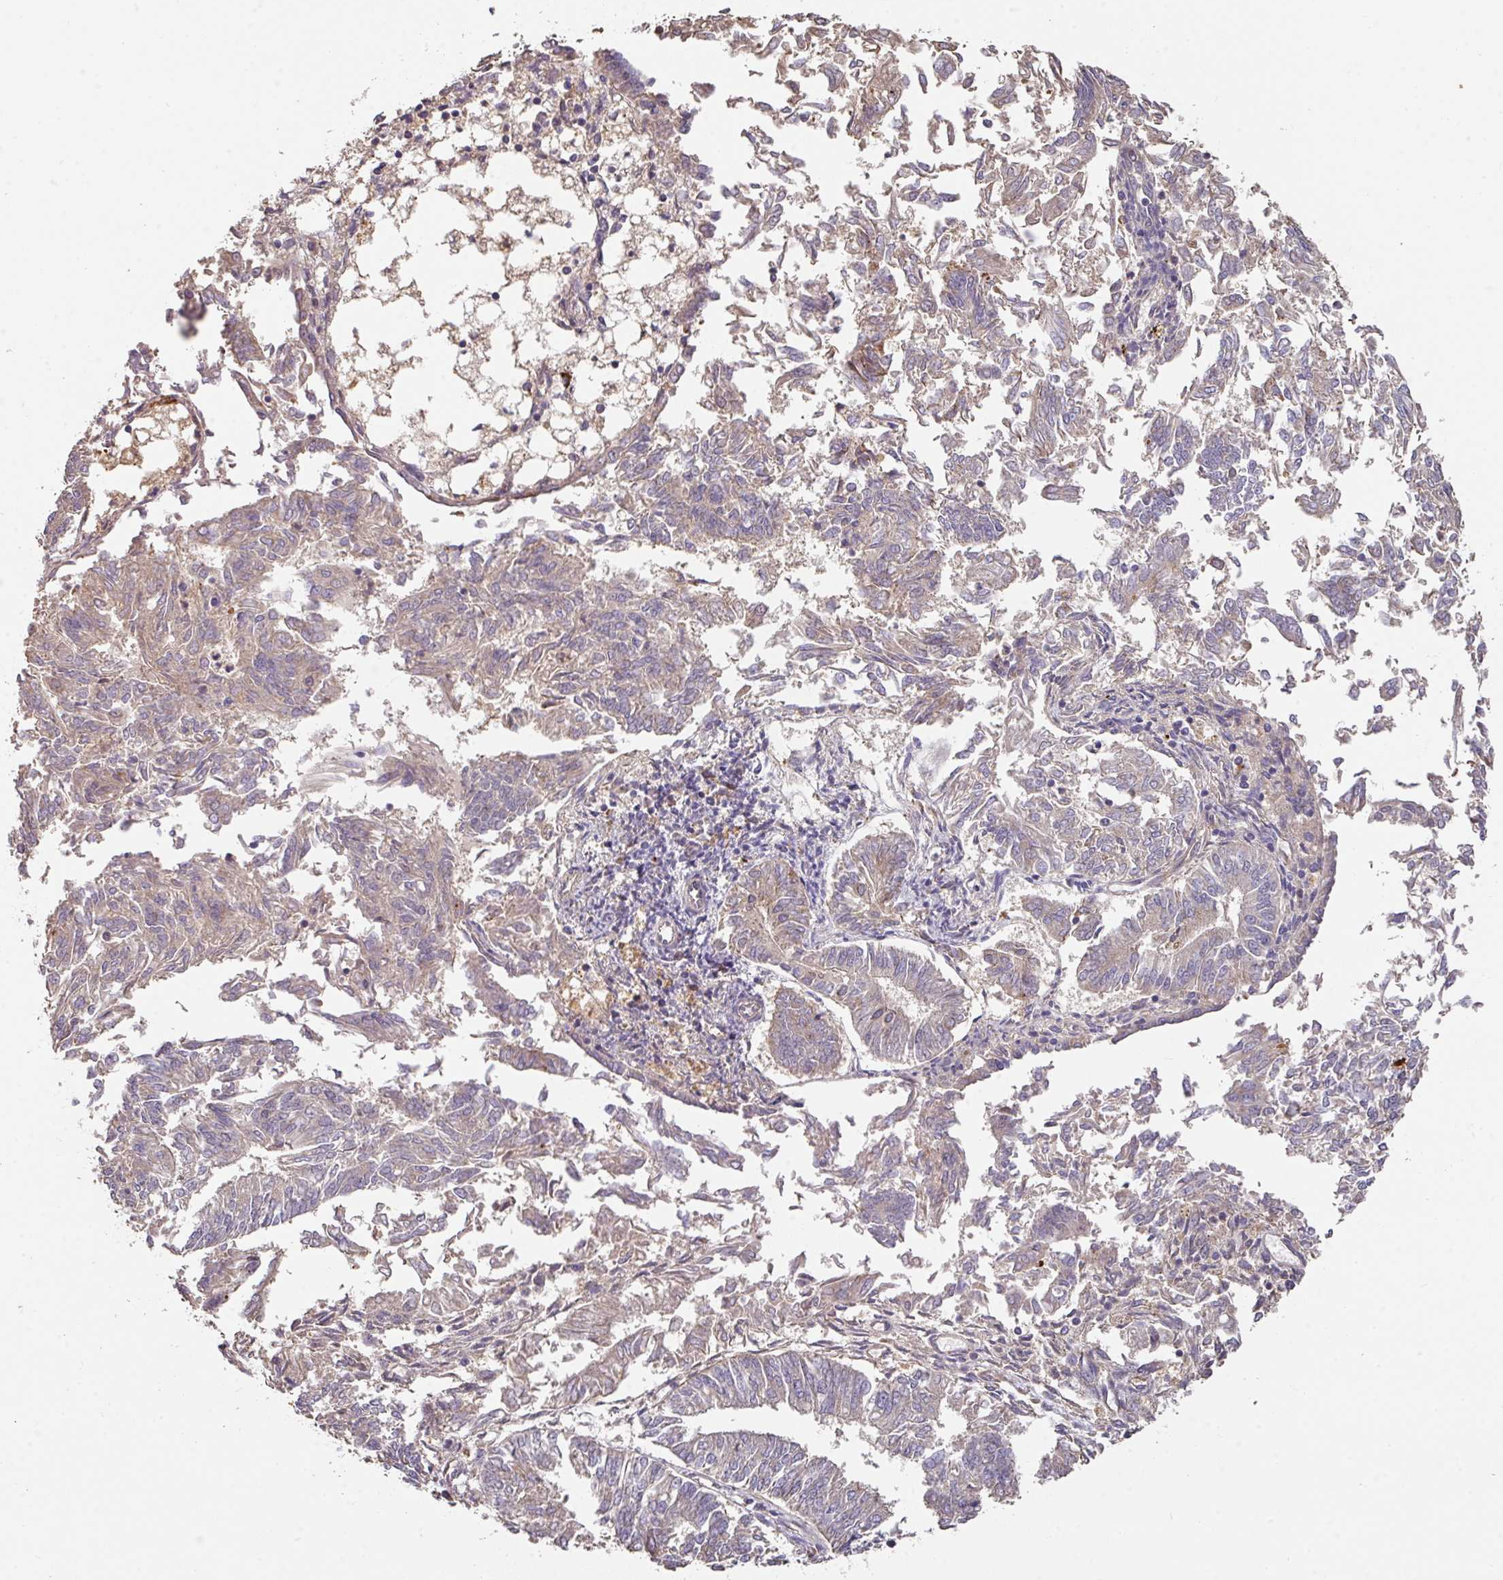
{"staining": {"intensity": "weak", "quantity": "25%-75%", "location": "cytoplasmic/membranous"}, "tissue": "endometrial cancer", "cell_type": "Tumor cells", "image_type": "cancer", "snomed": [{"axis": "morphology", "description": "Adenocarcinoma, NOS"}, {"axis": "topography", "description": "Endometrium"}], "caption": "Immunohistochemical staining of adenocarcinoma (endometrial) exhibits low levels of weak cytoplasmic/membranous protein staining in about 25%-75% of tumor cells.", "gene": "ACVR2B", "patient": {"sex": "female", "age": 58}}